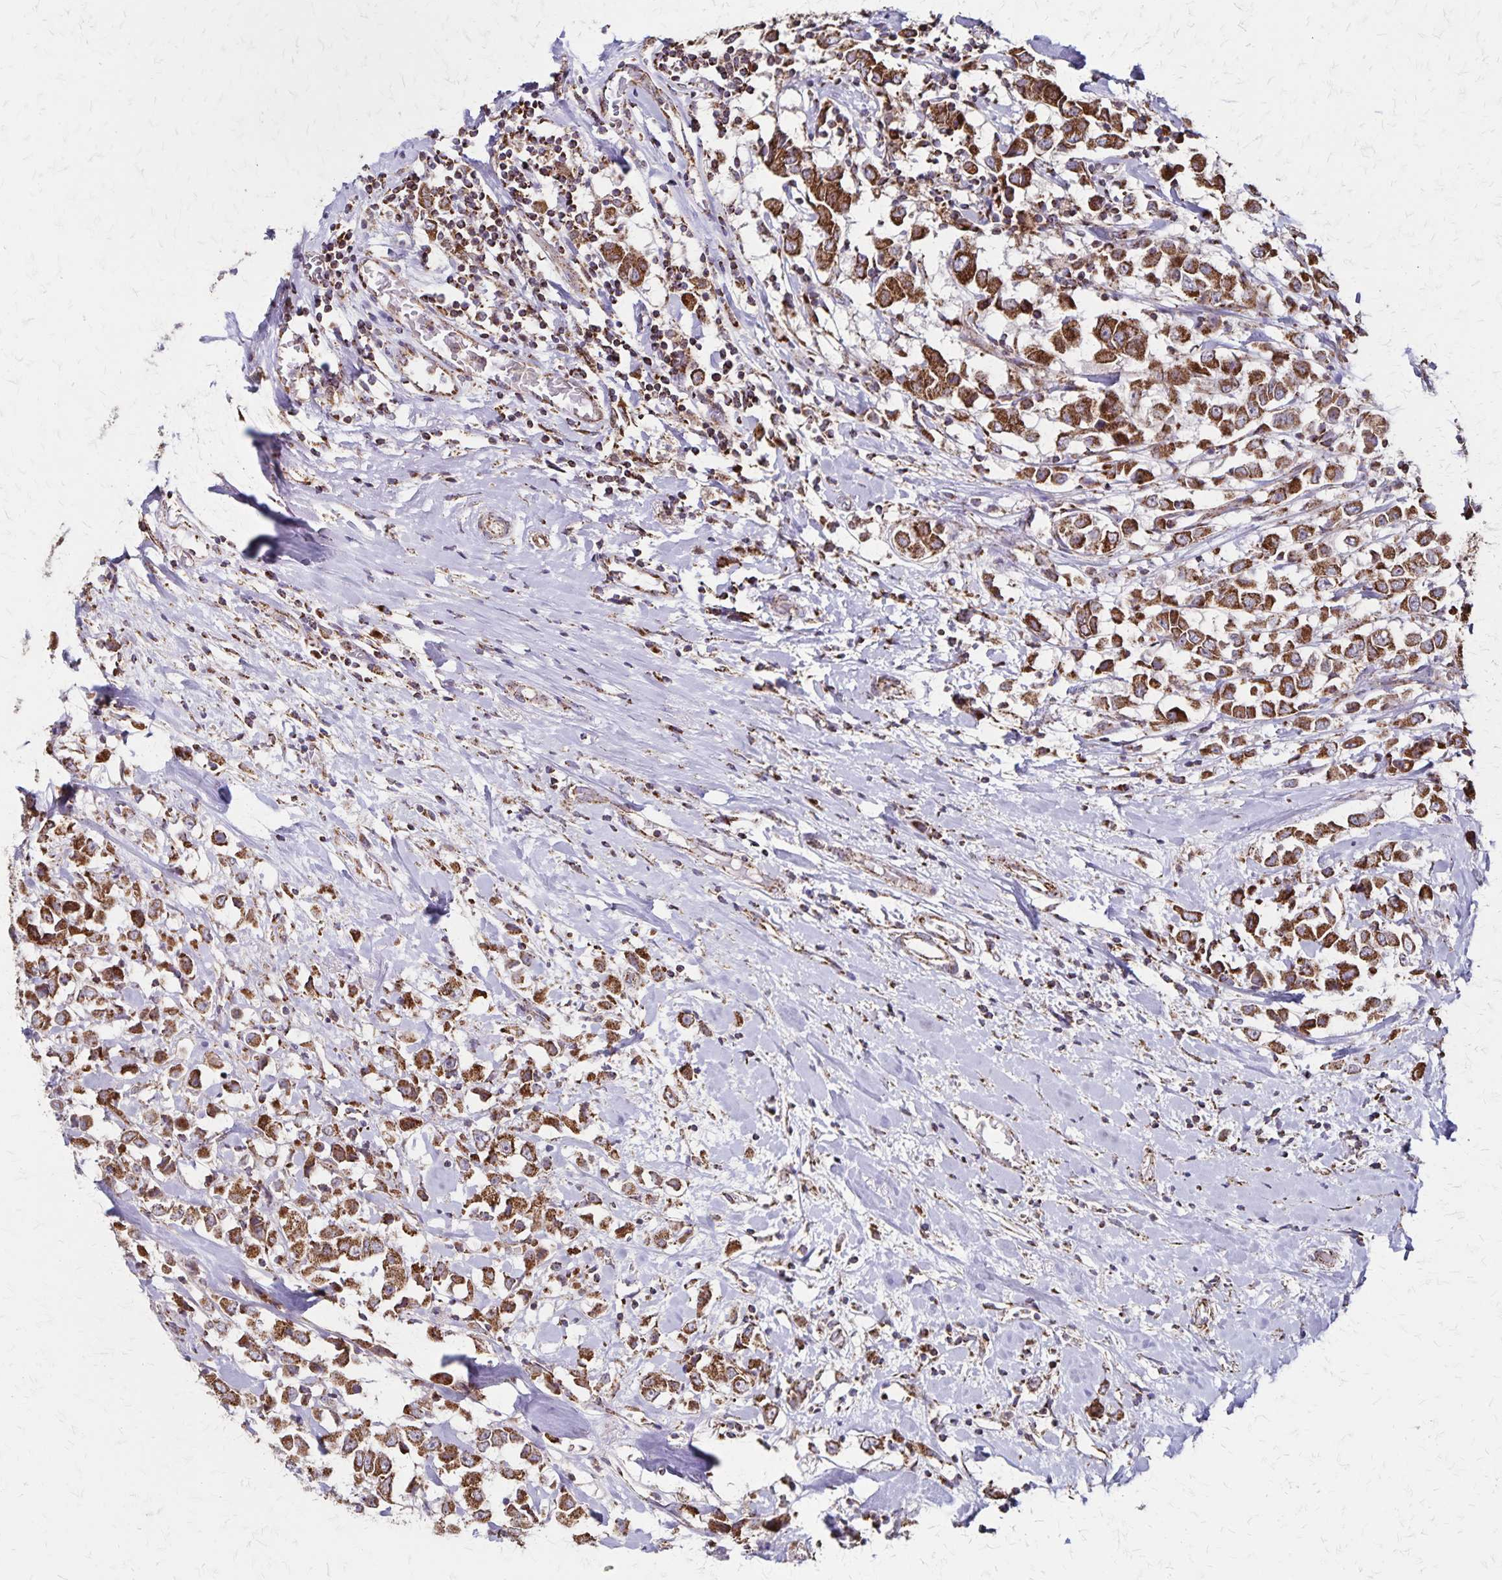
{"staining": {"intensity": "strong", "quantity": ">75%", "location": "cytoplasmic/membranous"}, "tissue": "breast cancer", "cell_type": "Tumor cells", "image_type": "cancer", "snomed": [{"axis": "morphology", "description": "Duct carcinoma"}, {"axis": "topography", "description": "Breast"}], "caption": "Human invasive ductal carcinoma (breast) stained with a brown dye displays strong cytoplasmic/membranous positive staining in approximately >75% of tumor cells.", "gene": "NFS1", "patient": {"sex": "female", "age": 61}}